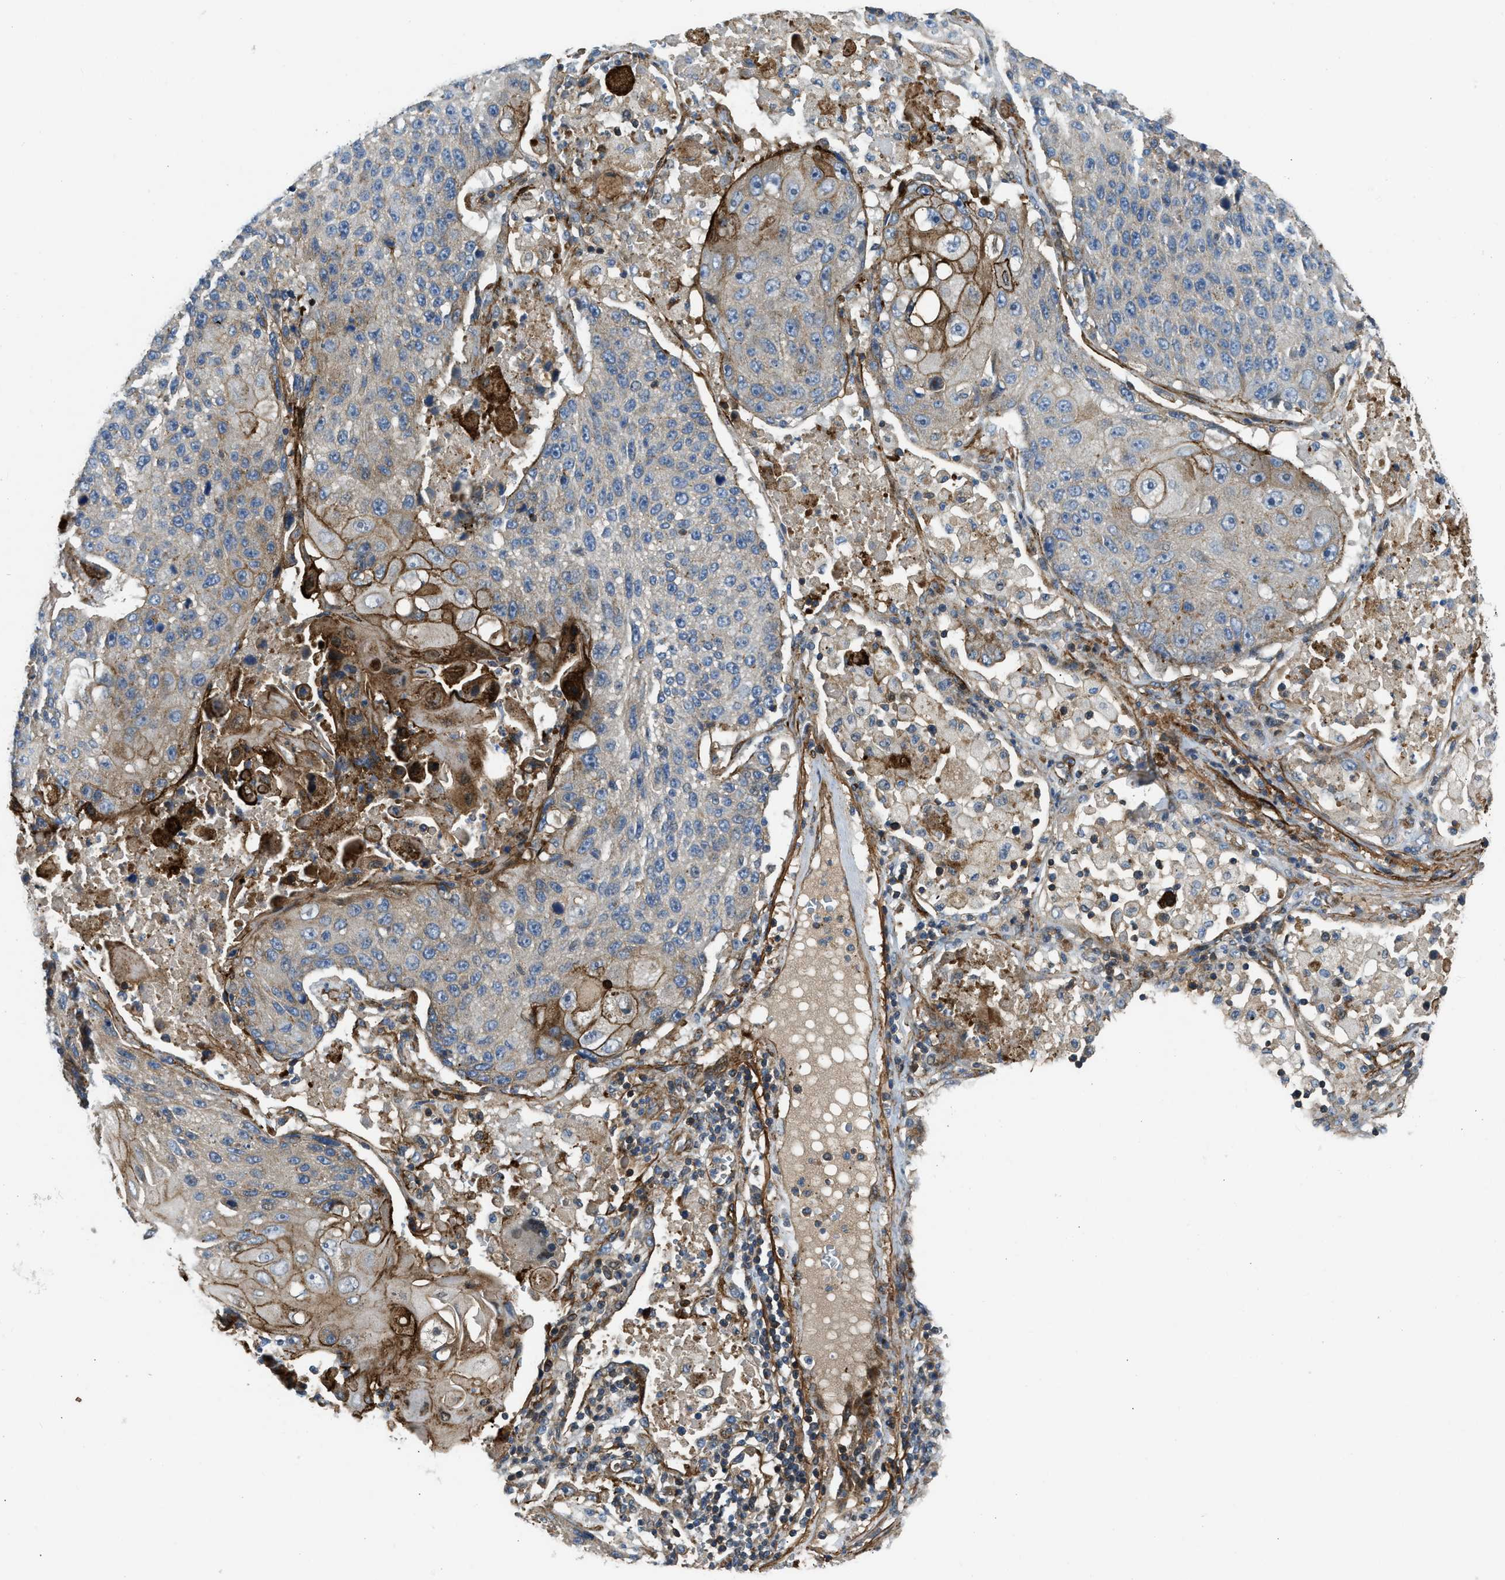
{"staining": {"intensity": "moderate", "quantity": "<25%", "location": "cytoplasmic/membranous"}, "tissue": "lung cancer", "cell_type": "Tumor cells", "image_type": "cancer", "snomed": [{"axis": "morphology", "description": "Squamous cell carcinoma, NOS"}, {"axis": "topography", "description": "Lung"}], "caption": "A brown stain highlights moderate cytoplasmic/membranous staining of a protein in human lung cancer tumor cells.", "gene": "NYNRIN", "patient": {"sex": "male", "age": 61}}